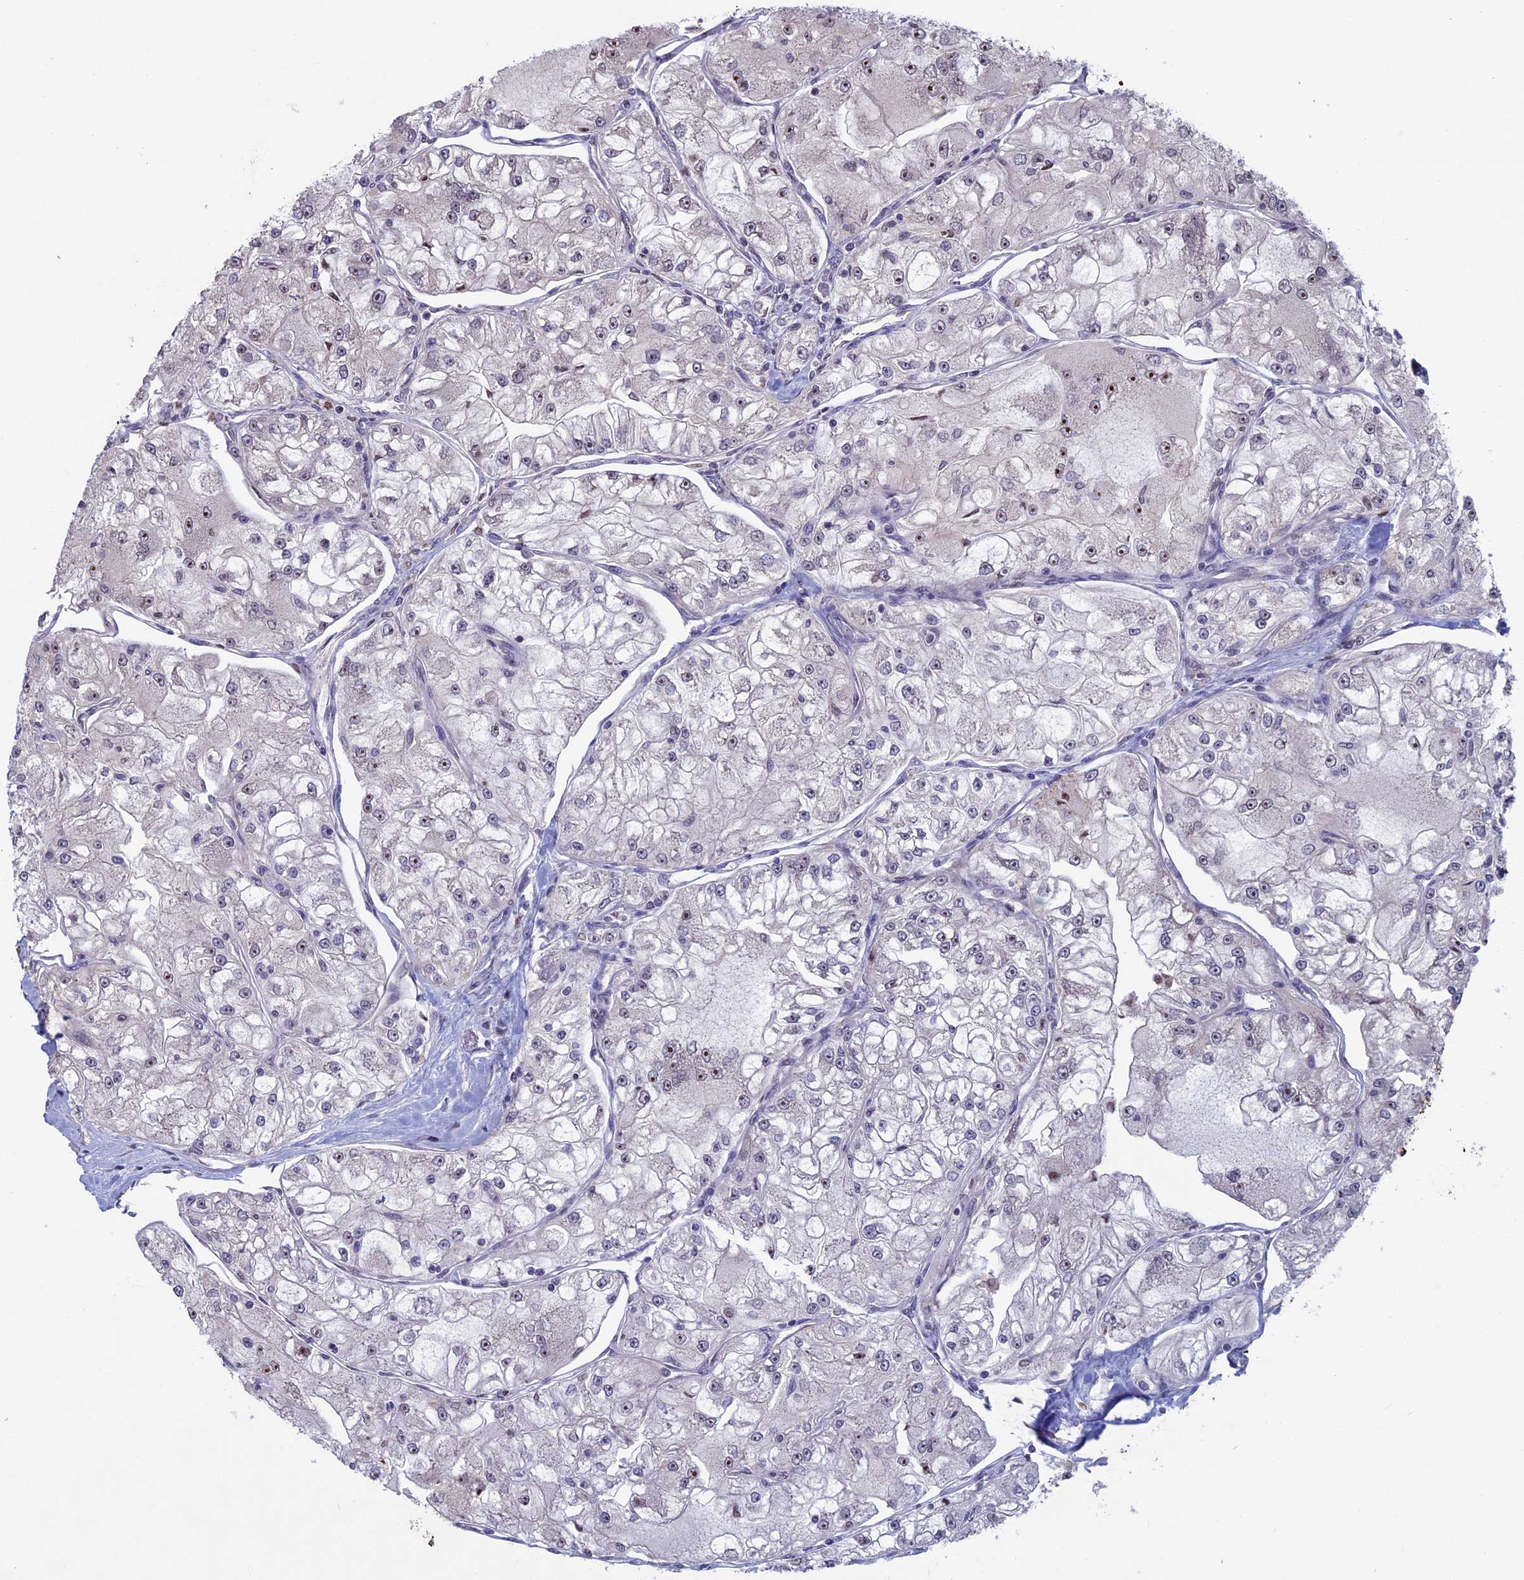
{"staining": {"intensity": "moderate", "quantity": "<25%", "location": "nuclear"}, "tissue": "renal cancer", "cell_type": "Tumor cells", "image_type": "cancer", "snomed": [{"axis": "morphology", "description": "Adenocarcinoma, NOS"}, {"axis": "topography", "description": "Kidney"}], "caption": "Human renal cancer stained with a brown dye demonstrates moderate nuclear positive staining in about <25% of tumor cells.", "gene": "SPIRE1", "patient": {"sex": "female", "age": 72}}